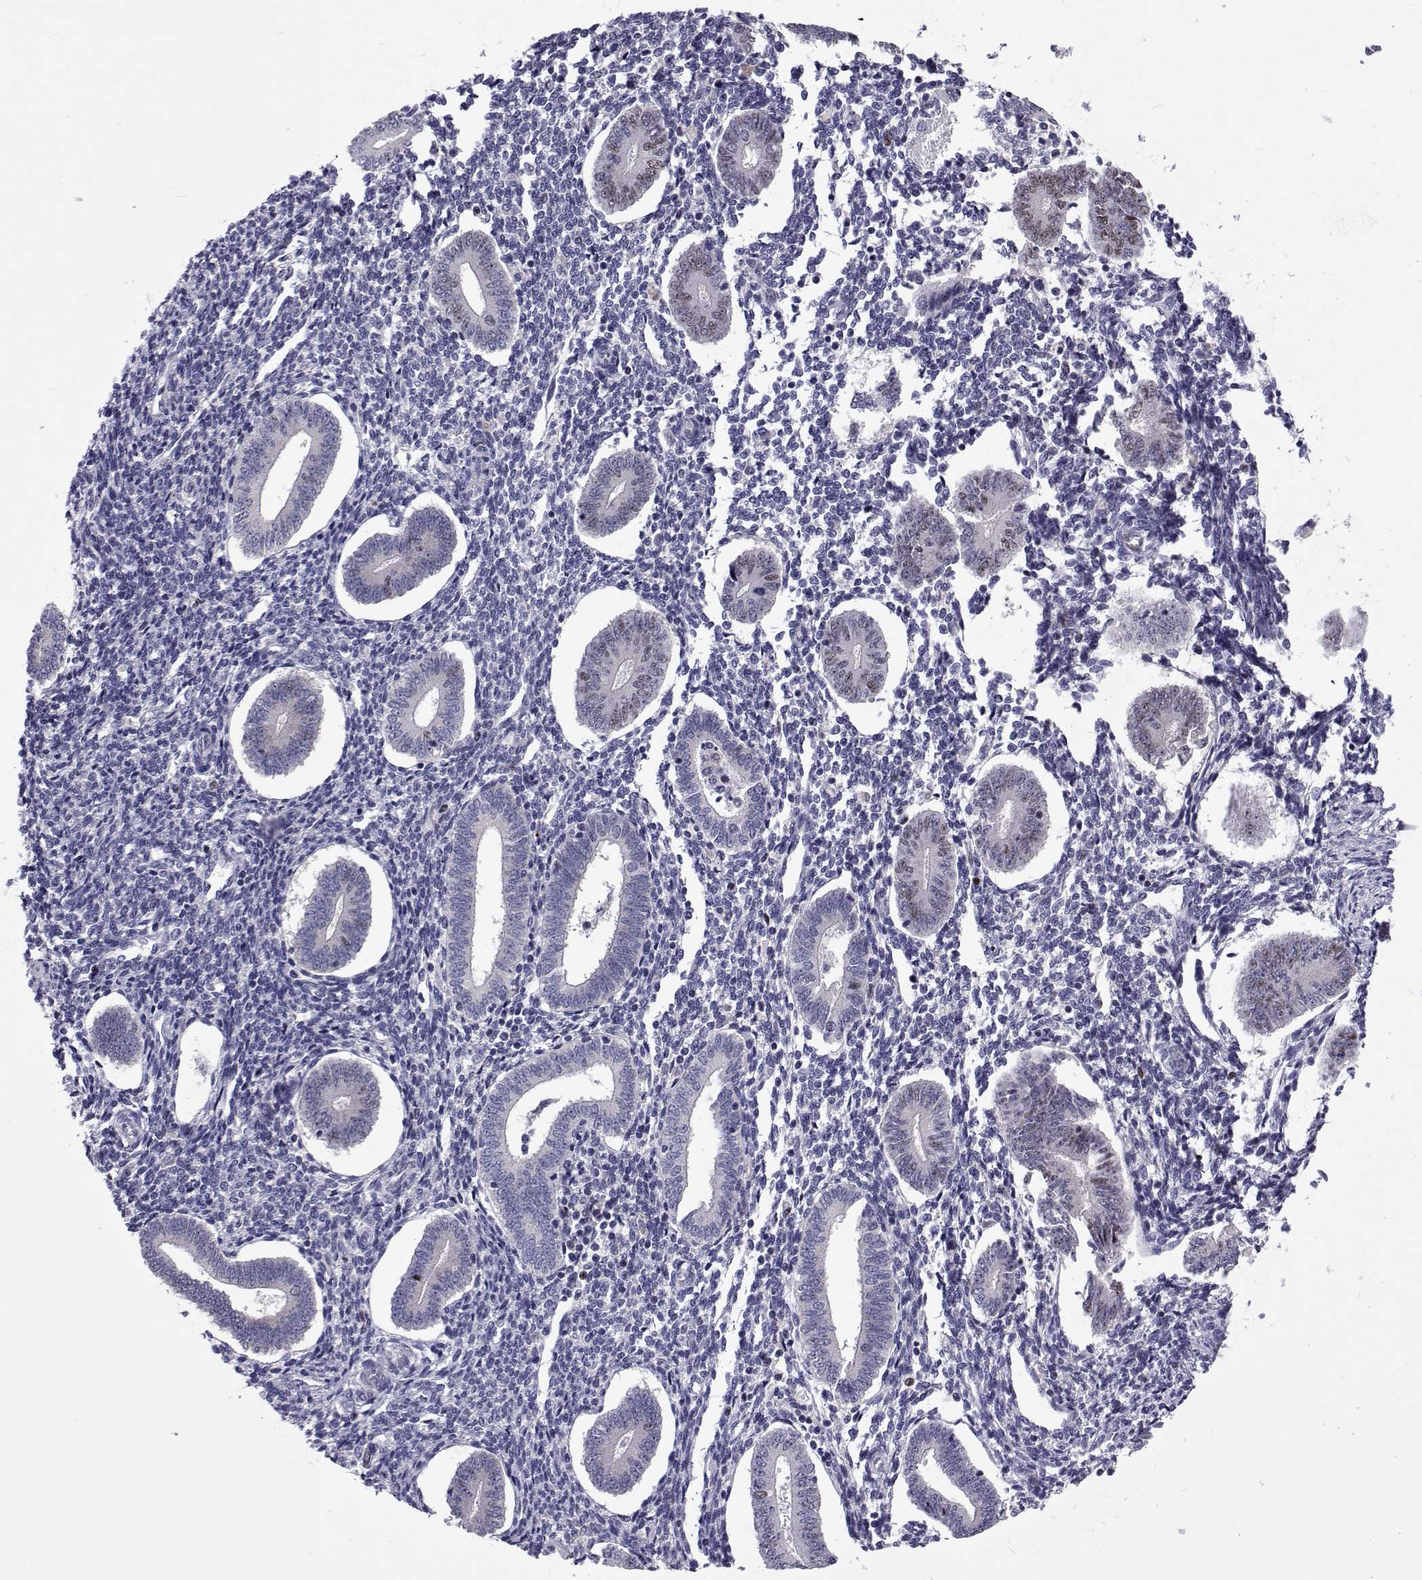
{"staining": {"intensity": "negative", "quantity": "none", "location": "none"}, "tissue": "endometrium", "cell_type": "Cells in endometrial stroma", "image_type": "normal", "snomed": [{"axis": "morphology", "description": "Normal tissue, NOS"}, {"axis": "topography", "description": "Endometrium"}], "caption": "High power microscopy photomicrograph of an immunohistochemistry (IHC) photomicrograph of normal endometrium, revealing no significant staining in cells in endometrial stroma. (DAB (3,3'-diaminobenzidine) immunohistochemistry visualized using brightfield microscopy, high magnification).", "gene": "TCF15", "patient": {"sex": "female", "age": 40}}